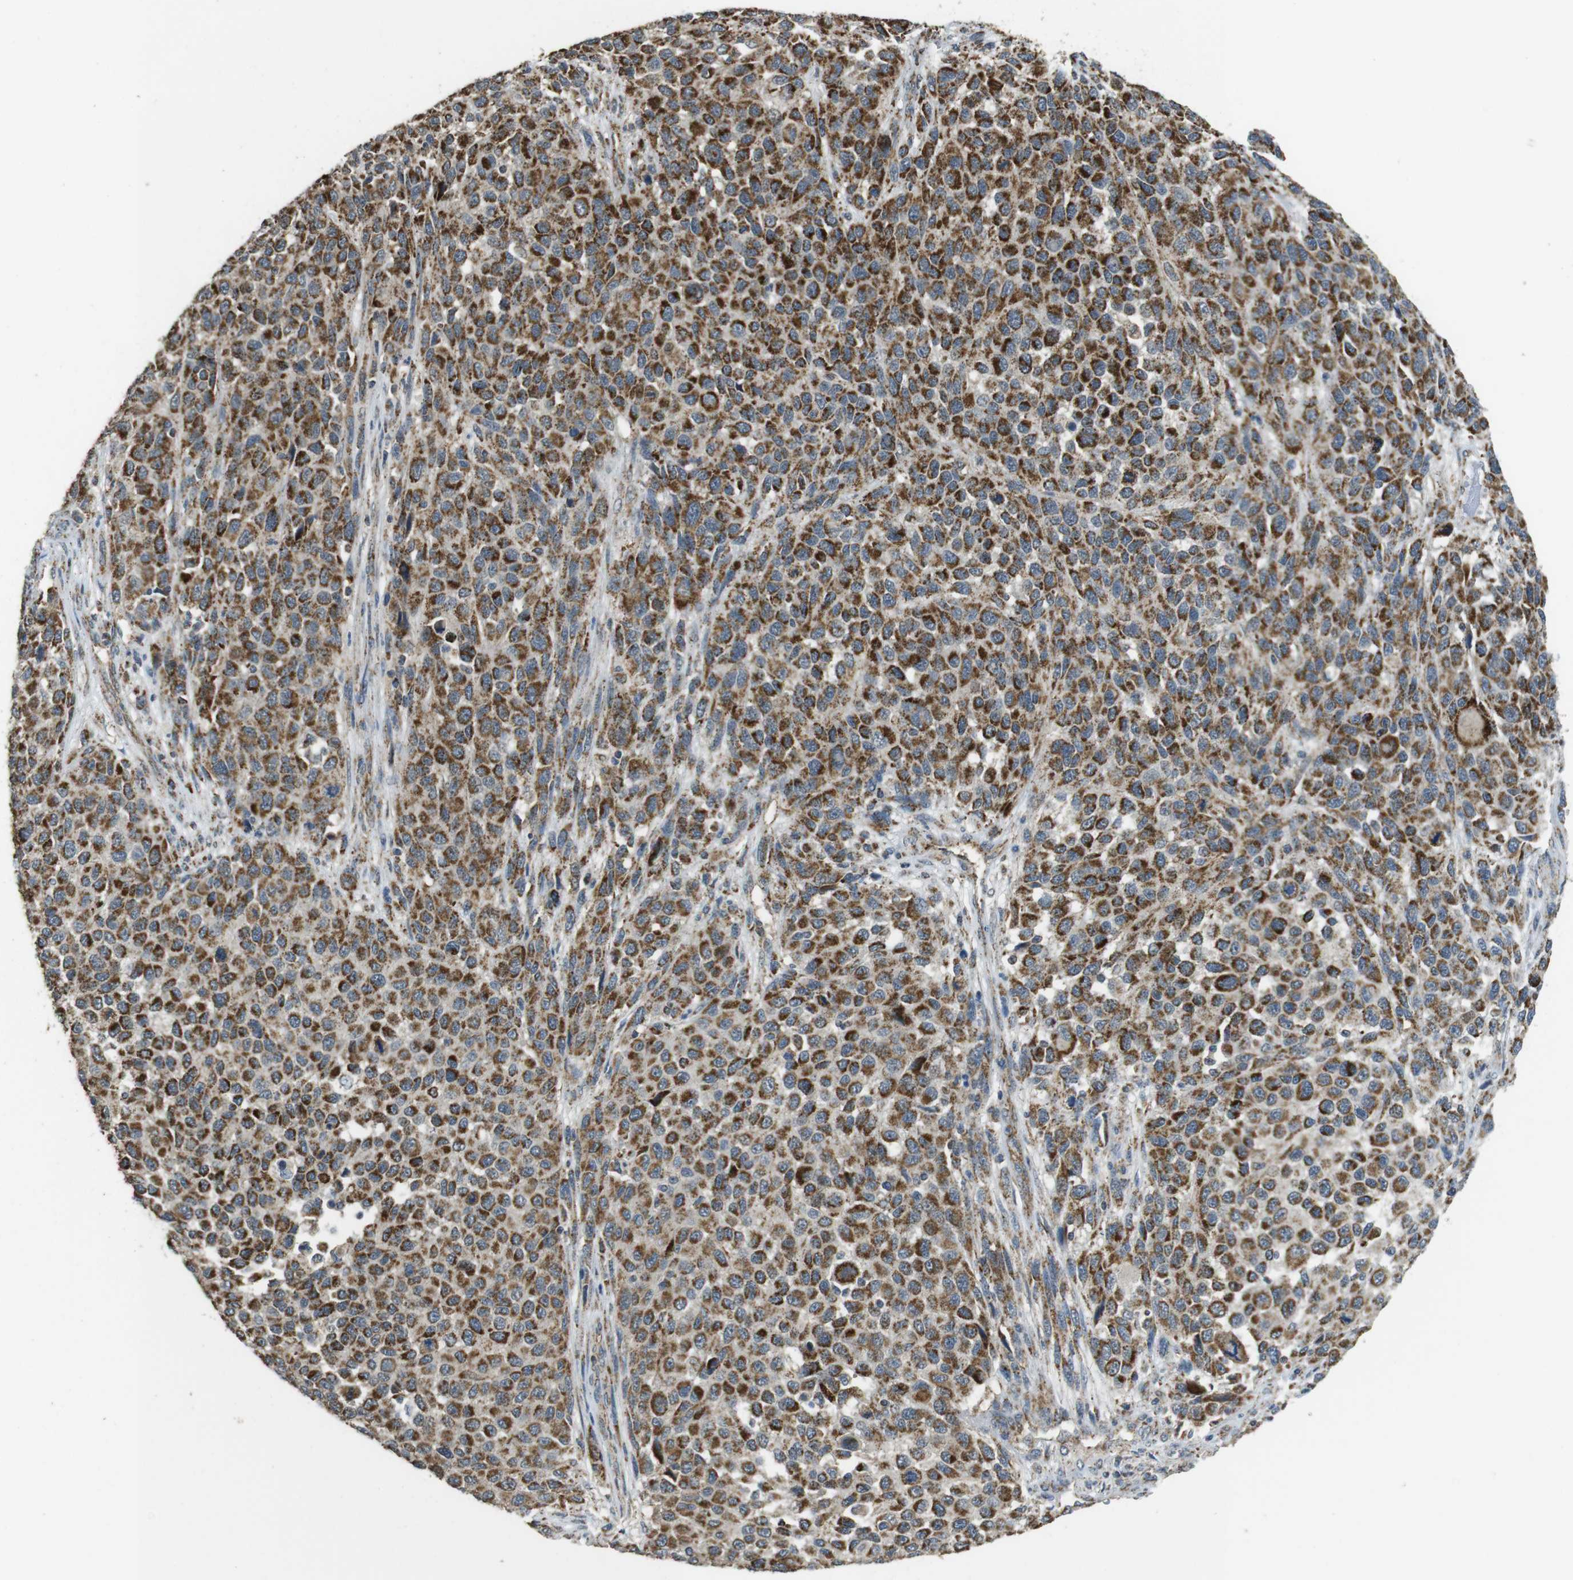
{"staining": {"intensity": "moderate", "quantity": ">75%", "location": "cytoplasmic/membranous"}, "tissue": "melanoma", "cell_type": "Tumor cells", "image_type": "cancer", "snomed": [{"axis": "morphology", "description": "Malignant melanoma, Metastatic site"}, {"axis": "topography", "description": "Lymph node"}], "caption": "Immunohistochemistry (DAB (3,3'-diaminobenzidine)) staining of melanoma reveals moderate cytoplasmic/membranous protein staining in about >75% of tumor cells. (DAB (3,3'-diaminobenzidine) IHC with brightfield microscopy, high magnification).", "gene": "CALHM2", "patient": {"sex": "male", "age": 61}}